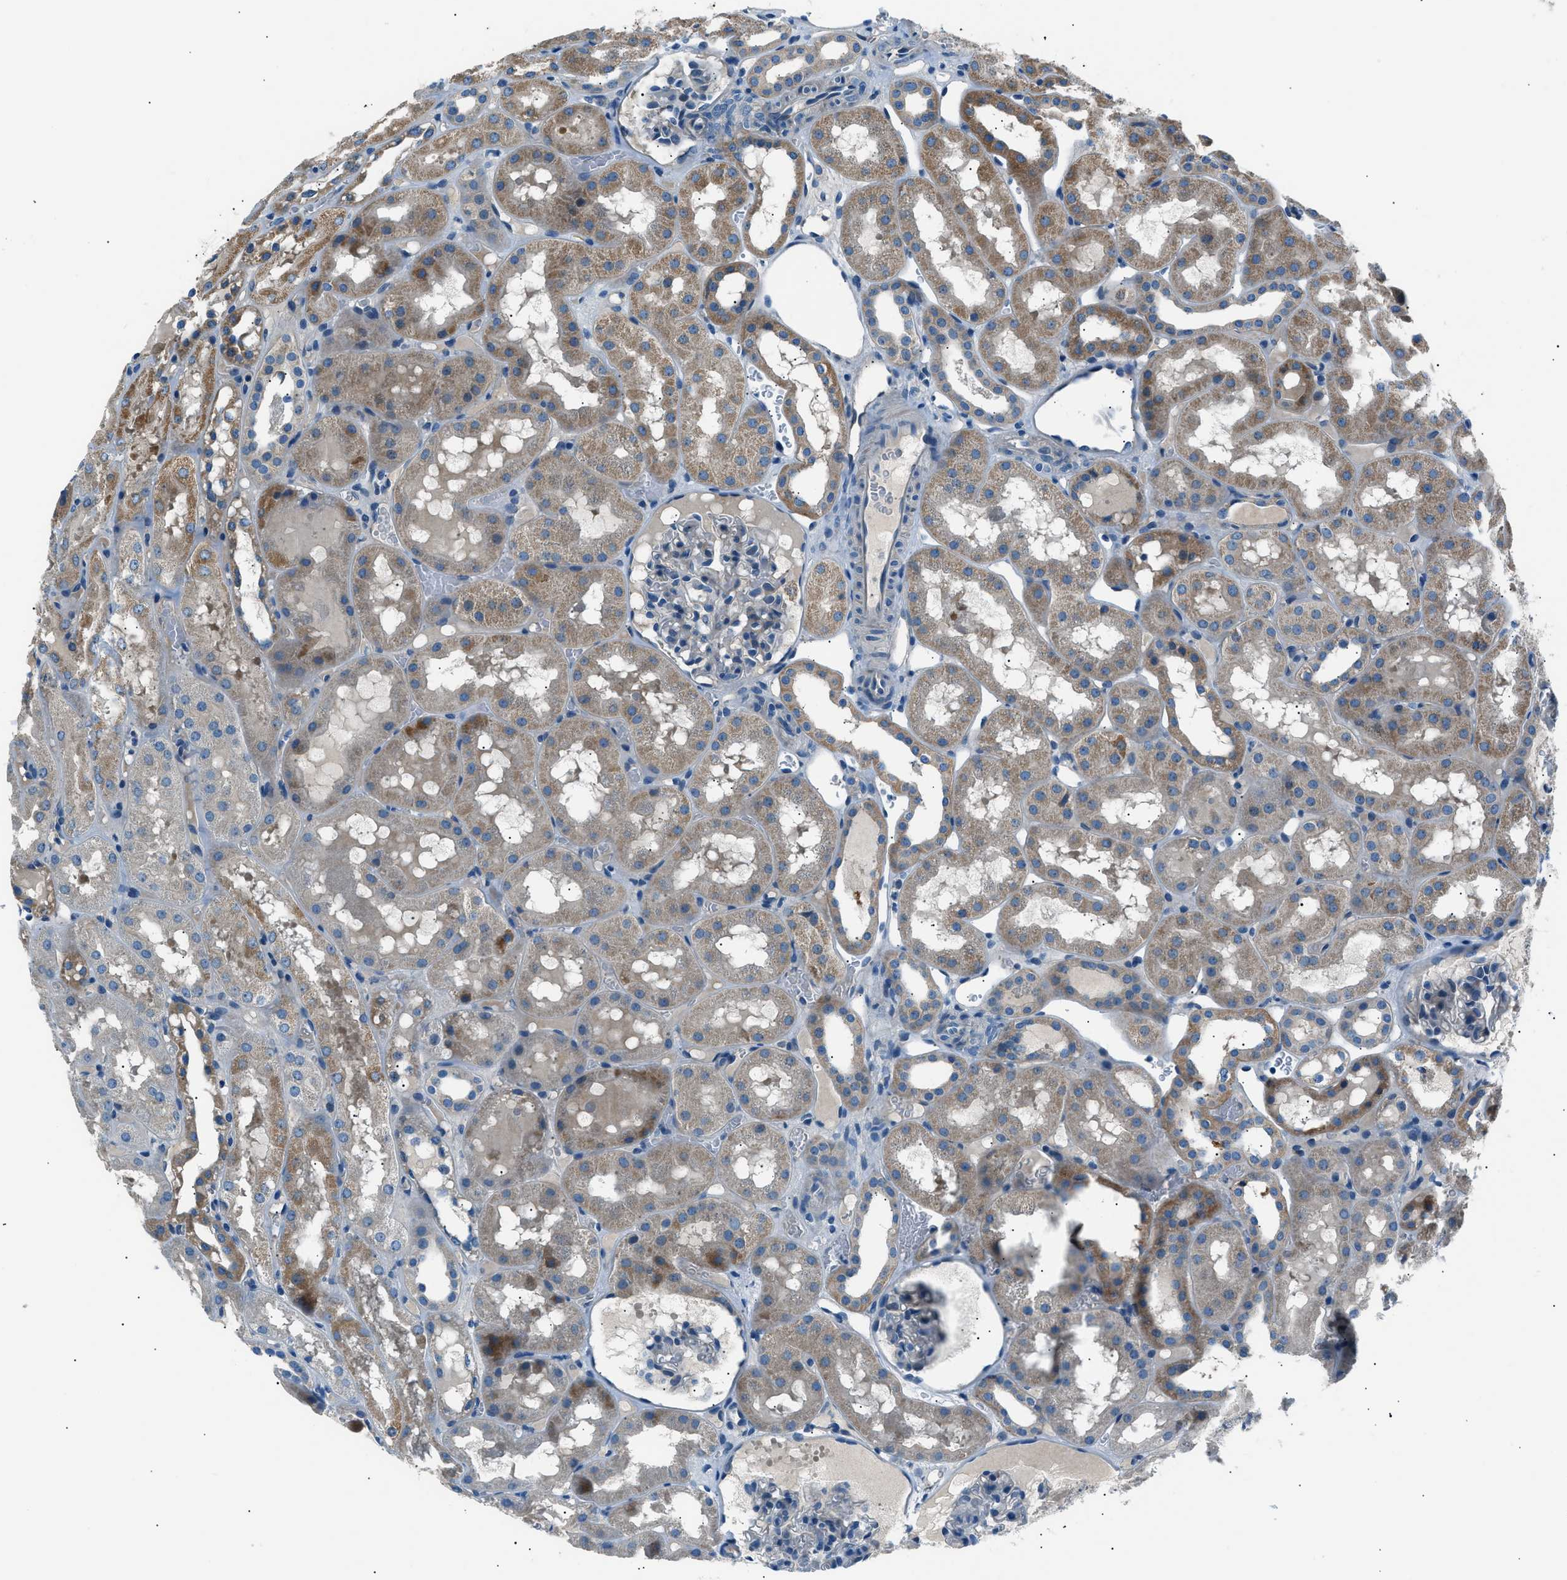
{"staining": {"intensity": "negative", "quantity": "none", "location": "none"}, "tissue": "kidney", "cell_type": "Cells in glomeruli", "image_type": "normal", "snomed": [{"axis": "morphology", "description": "Normal tissue, NOS"}, {"axis": "topography", "description": "Kidney"}, {"axis": "topography", "description": "Urinary bladder"}], "caption": "Immunohistochemical staining of unremarkable kidney reveals no significant positivity in cells in glomeruli.", "gene": "LRRC37B", "patient": {"sex": "male", "age": 16}}